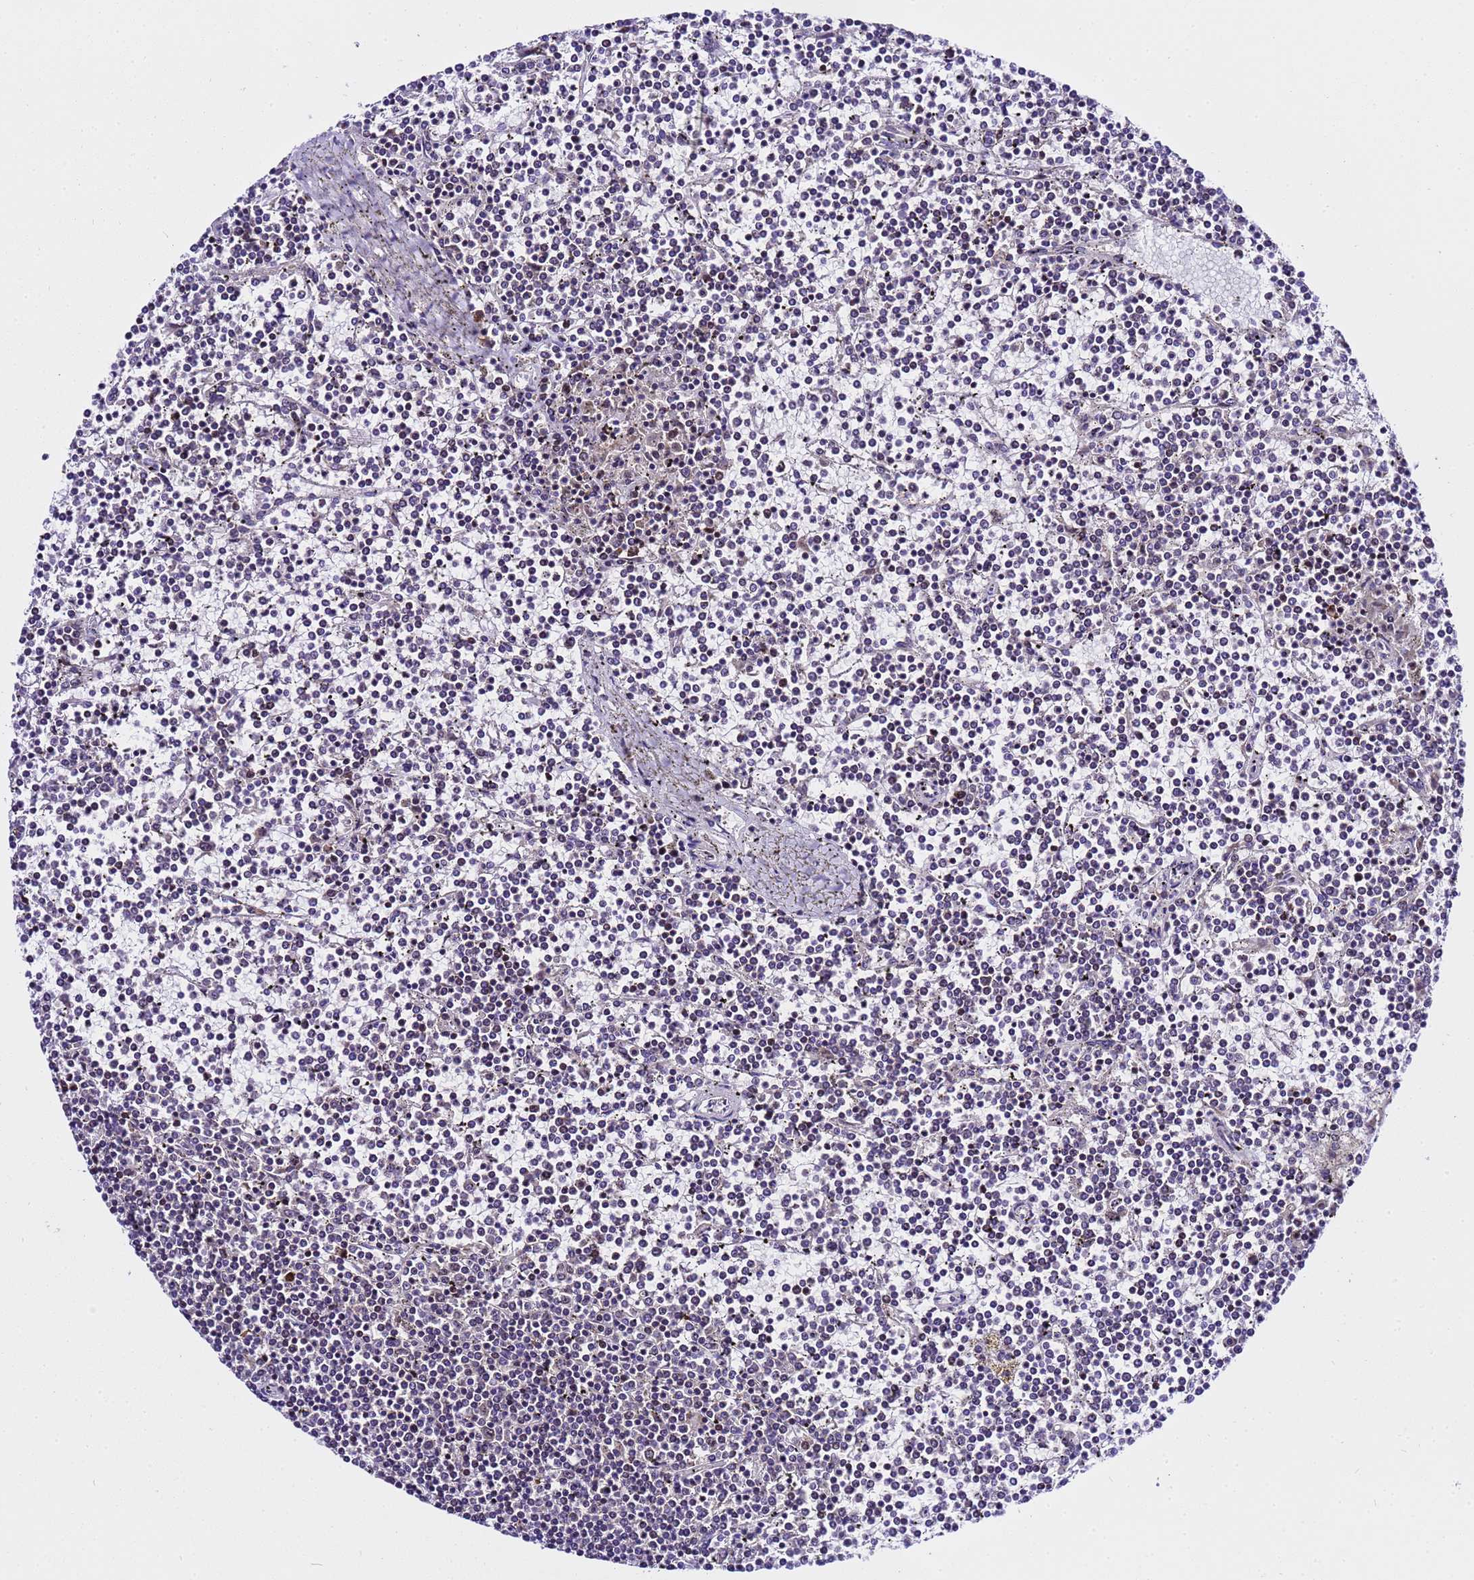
{"staining": {"intensity": "negative", "quantity": "none", "location": "none"}, "tissue": "lymphoma", "cell_type": "Tumor cells", "image_type": "cancer", "snomed": [{"axis": "morphology", "description": "Malignant lymphoma, non-Hodgkin's type, Low grade"}, {"axis": "topography", "description": "Spleen"}], "caption": "Tumor cells show no significant staining in low-grade malignant lymphoma, non-Hodgkin's type. The staining is performed using DAB brown chromogen with nuclei counter-stained in using hematoxylin.", "gene": "SLX4IP", "patient": {"sex": "female", "age": 19}}